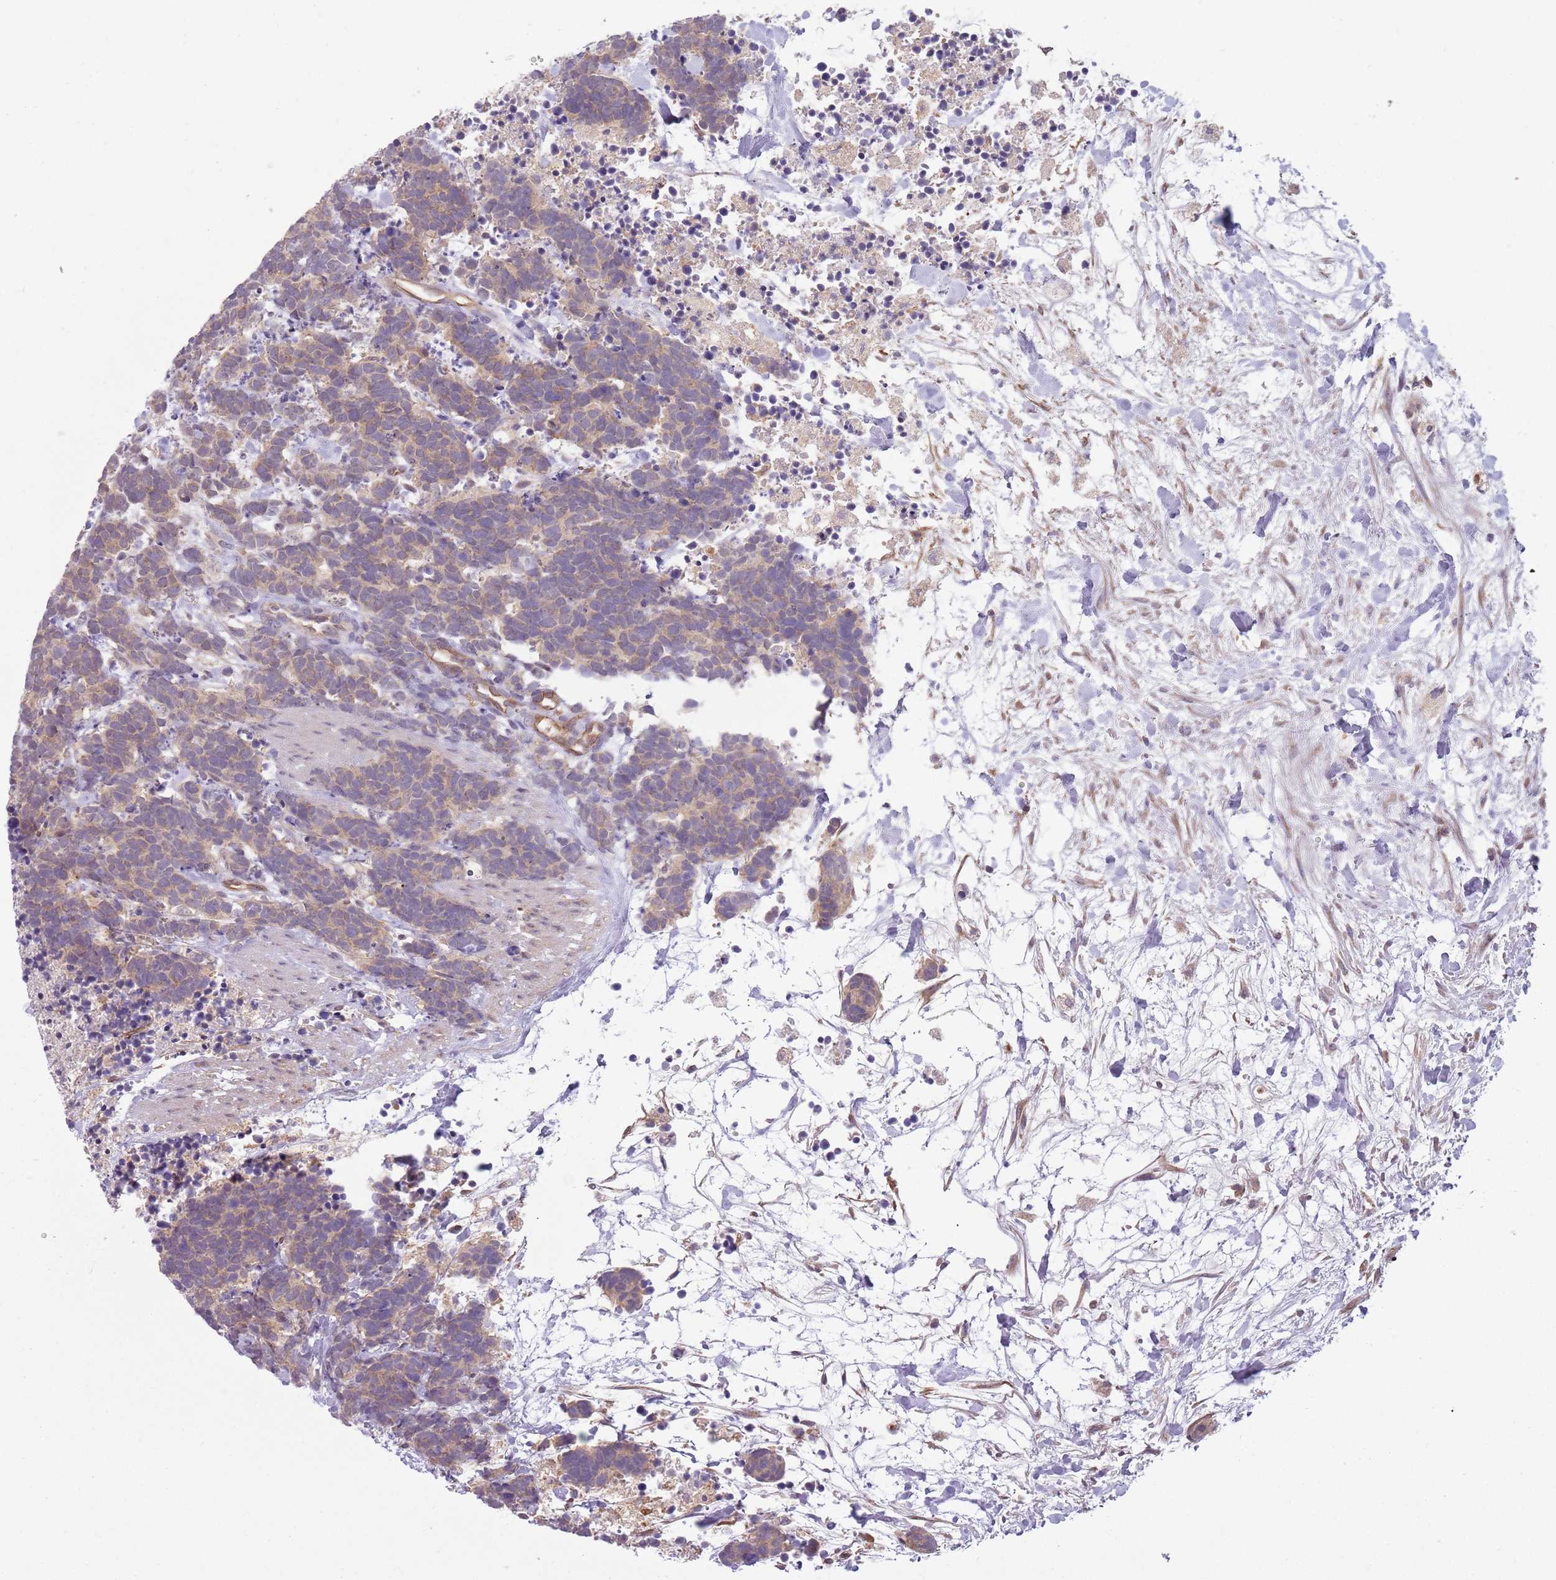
{"staining": {"intensity": "weak", "quantity": "25%-75%", "location": "cytoplasmic/membranous"}, "tissue": "carcinoid", "cell_type": "Tumor cells", "image_type": "cancer", "snomed": [{"axis": "morphology", "description": "Carcinoma, NOS"}, {"axis": "morphology", "description": "Carcinoid, malignant, NOS"}, {"axis": "topography", "description": "Prostate"}], "caption": "Immunohistochemistry of carcinoid shows low levels of weak cytoplasmic/membranous expression in about 25%-75% of tumor cells. (brown staining indicates protein expression, while blue staining denotes nuclei).", "gene": "SKOR2", "patient": {"sex": "male", "age": 57}}